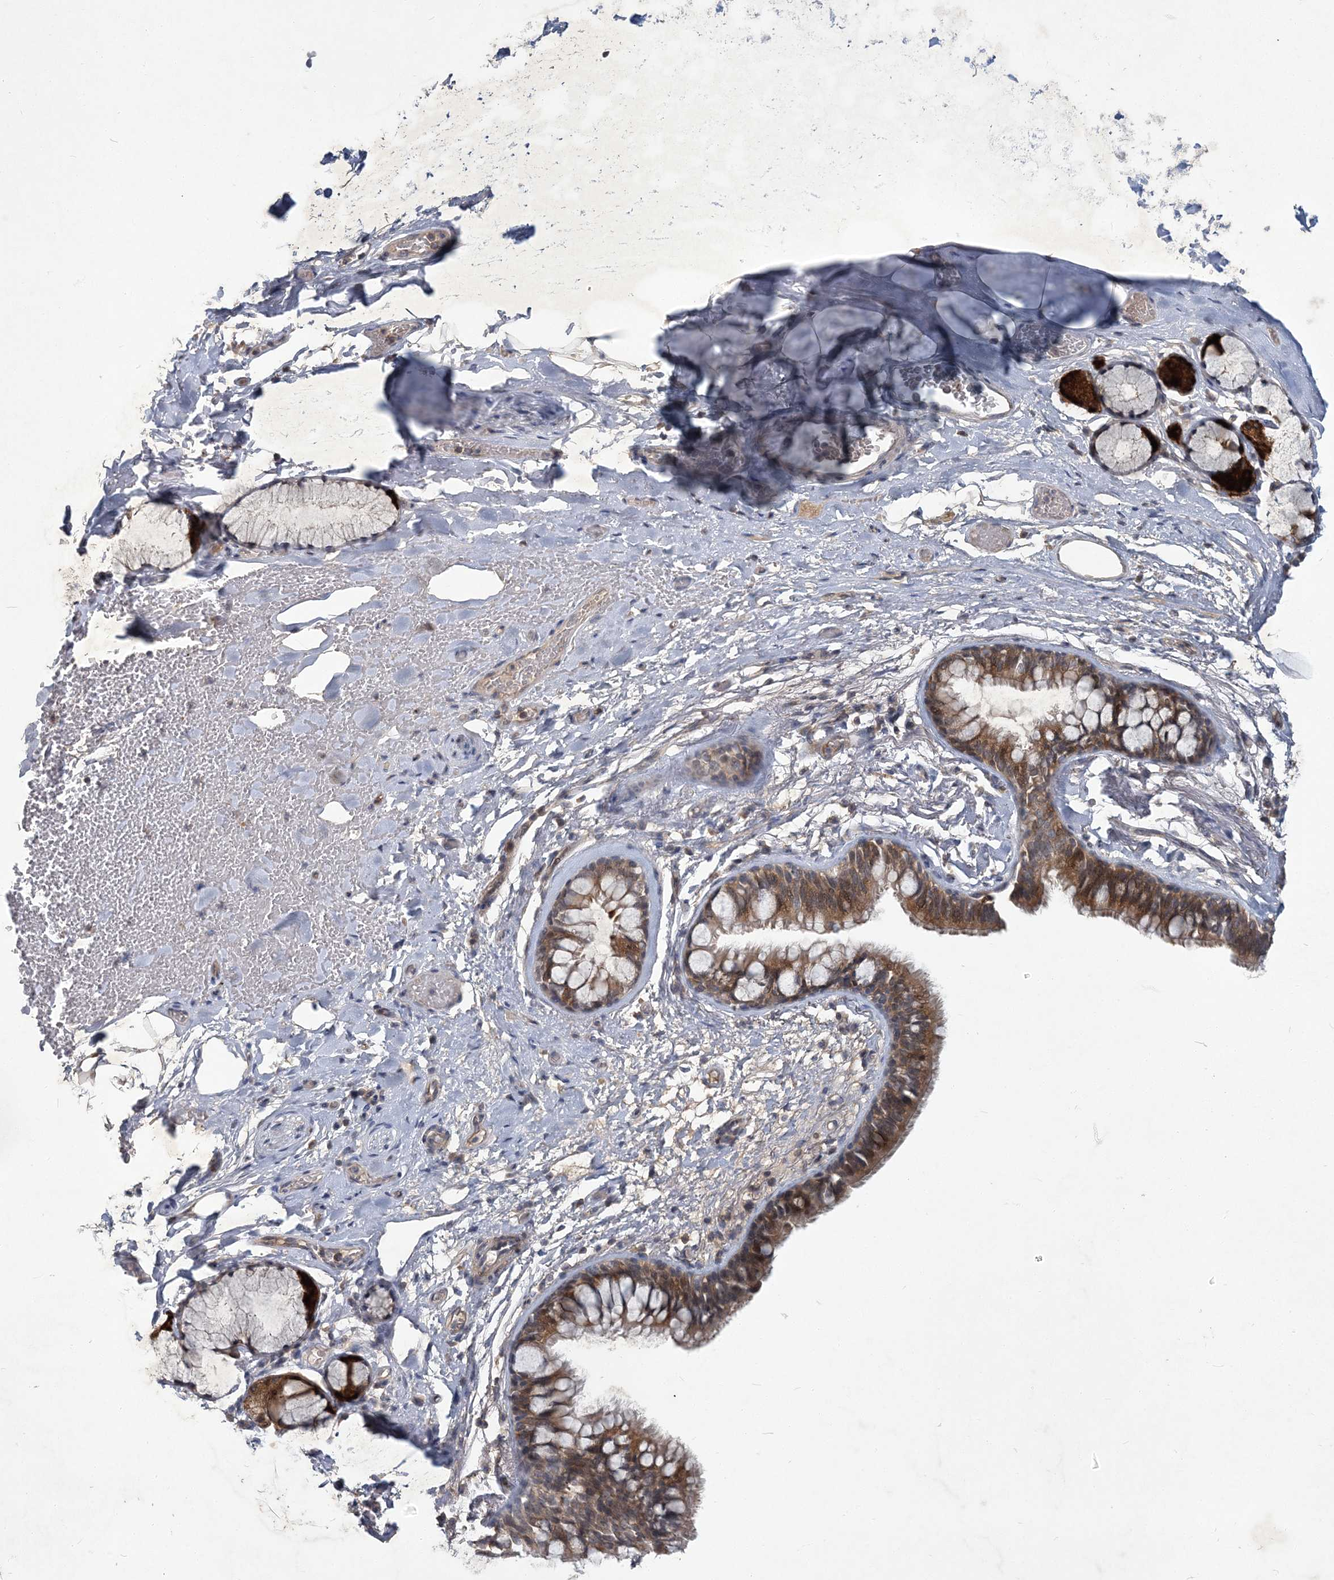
{"staining": {"intensity": "negative", "quantity": "none", "location": "none"}, "tissue": "adipose tissue", "cell_type": "Adipocytes", "image_type": "normal", "snomed": [{"axis": "morphology", "description": "Normal tissue, NOS"}, {"axis": "topography", "description": "Cartilage tissue"}, {"axis": "topography", "description": "Bronchus"}], "caption": "Immunohistochemical staining of normal adipose tissue shows no significant positivity in adipocytes. The staining is performed using DAB (3,3'-diaminobenzidine) brown chromogen with nuclei counter-stained in using hematoxylin.", "gene": "RNF25", "patient": {"sex": "female", "age": 73}}